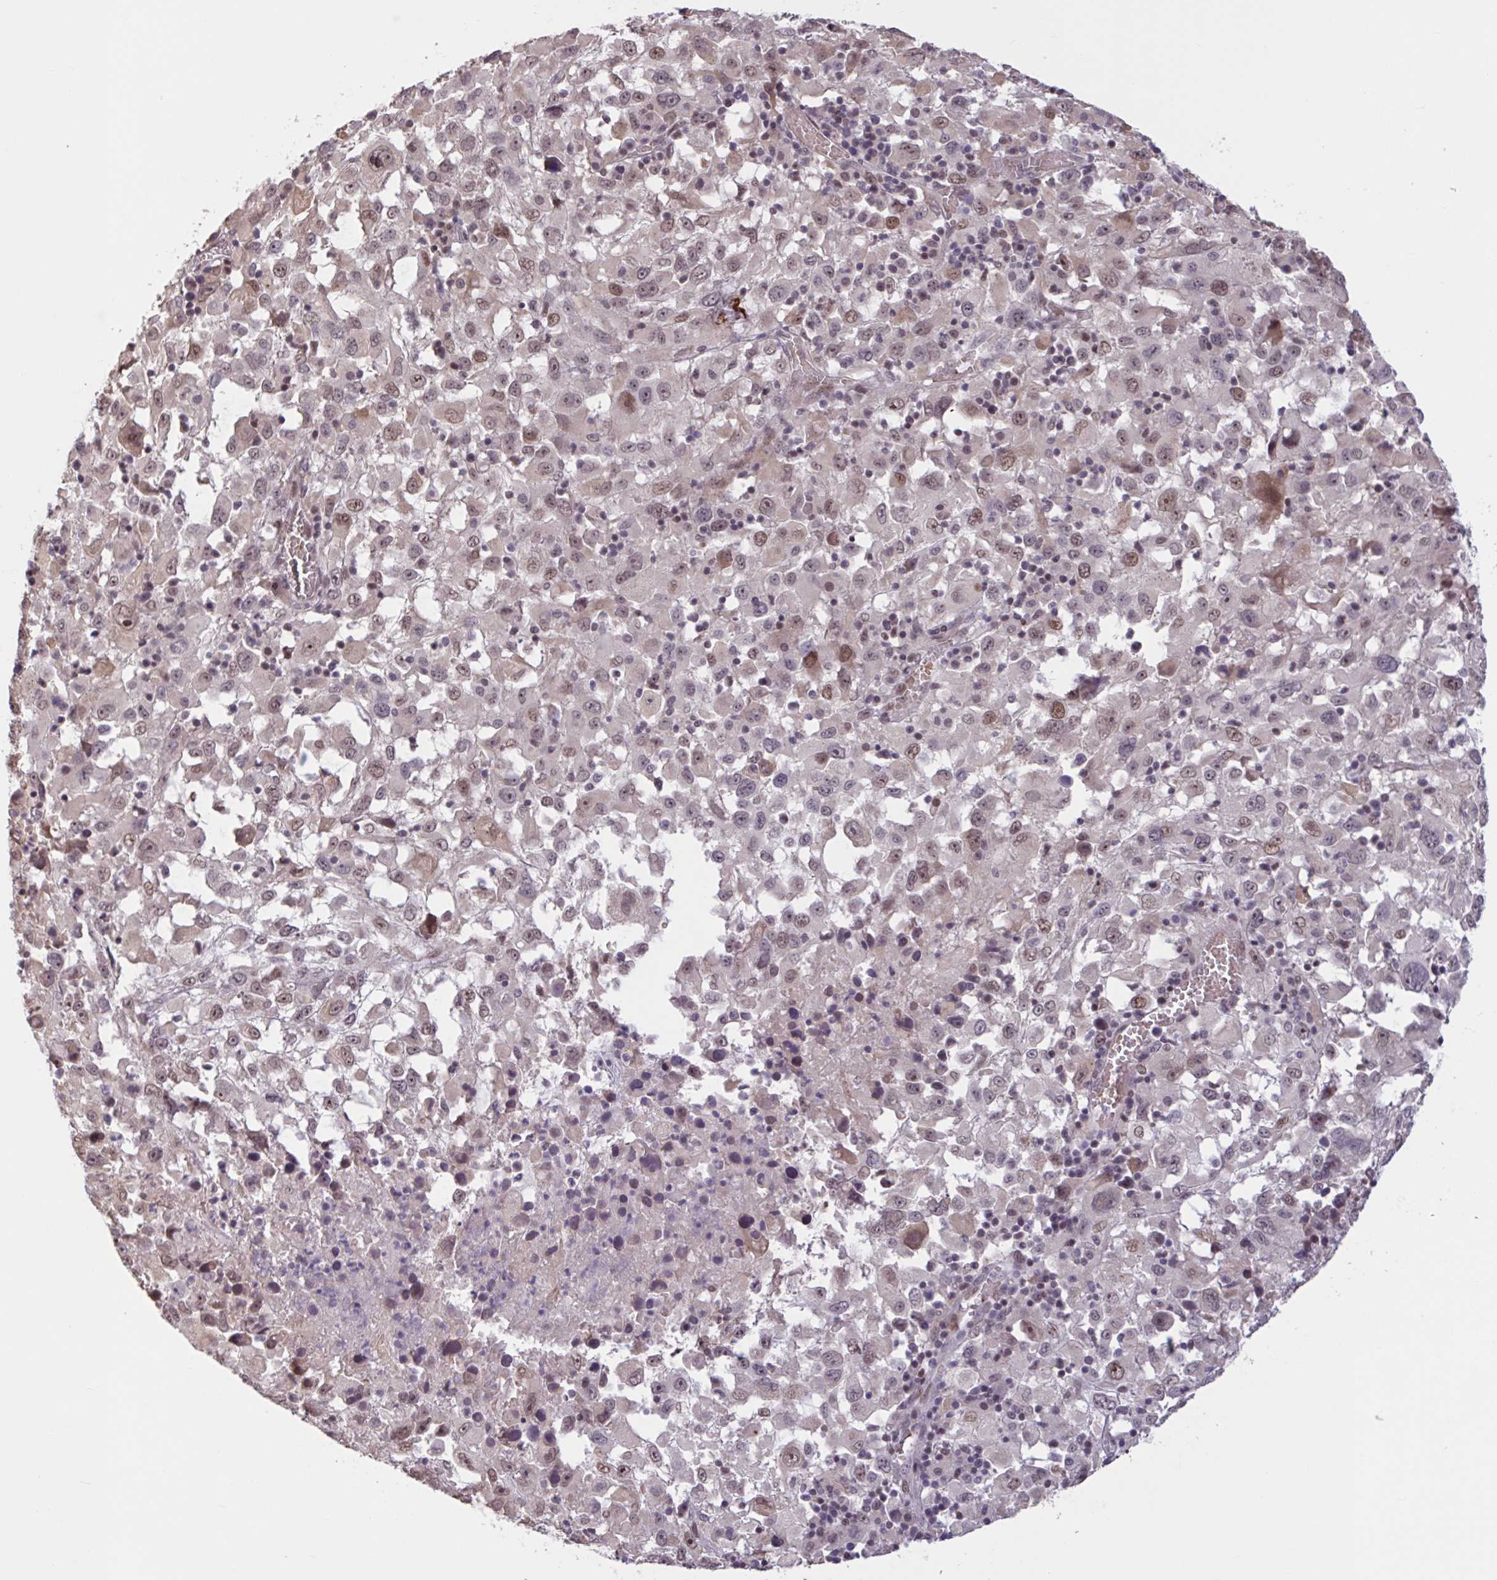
{"staining": {"intensity": "moderate", "quantity": "25%-75%", "location": "nuclear"}, "tissue": "melanoma", "cell_type": "Tumor cells", "image_type": "cancer", "snomed": [{"axis": "morphology", "description": "Malignant melanoma, Metastatic site"}, {"axis": "topography", "description": "Soft tissue"}], "caption": "DAB immunohistochemical staining of human malignant melanoma (metastatic site) demonstrates moderate nuclear protein expression in approximately 25%-75% of tumor cells.", "gene": "ZNF414", "patient": {"sex": "male", "age": 50}}